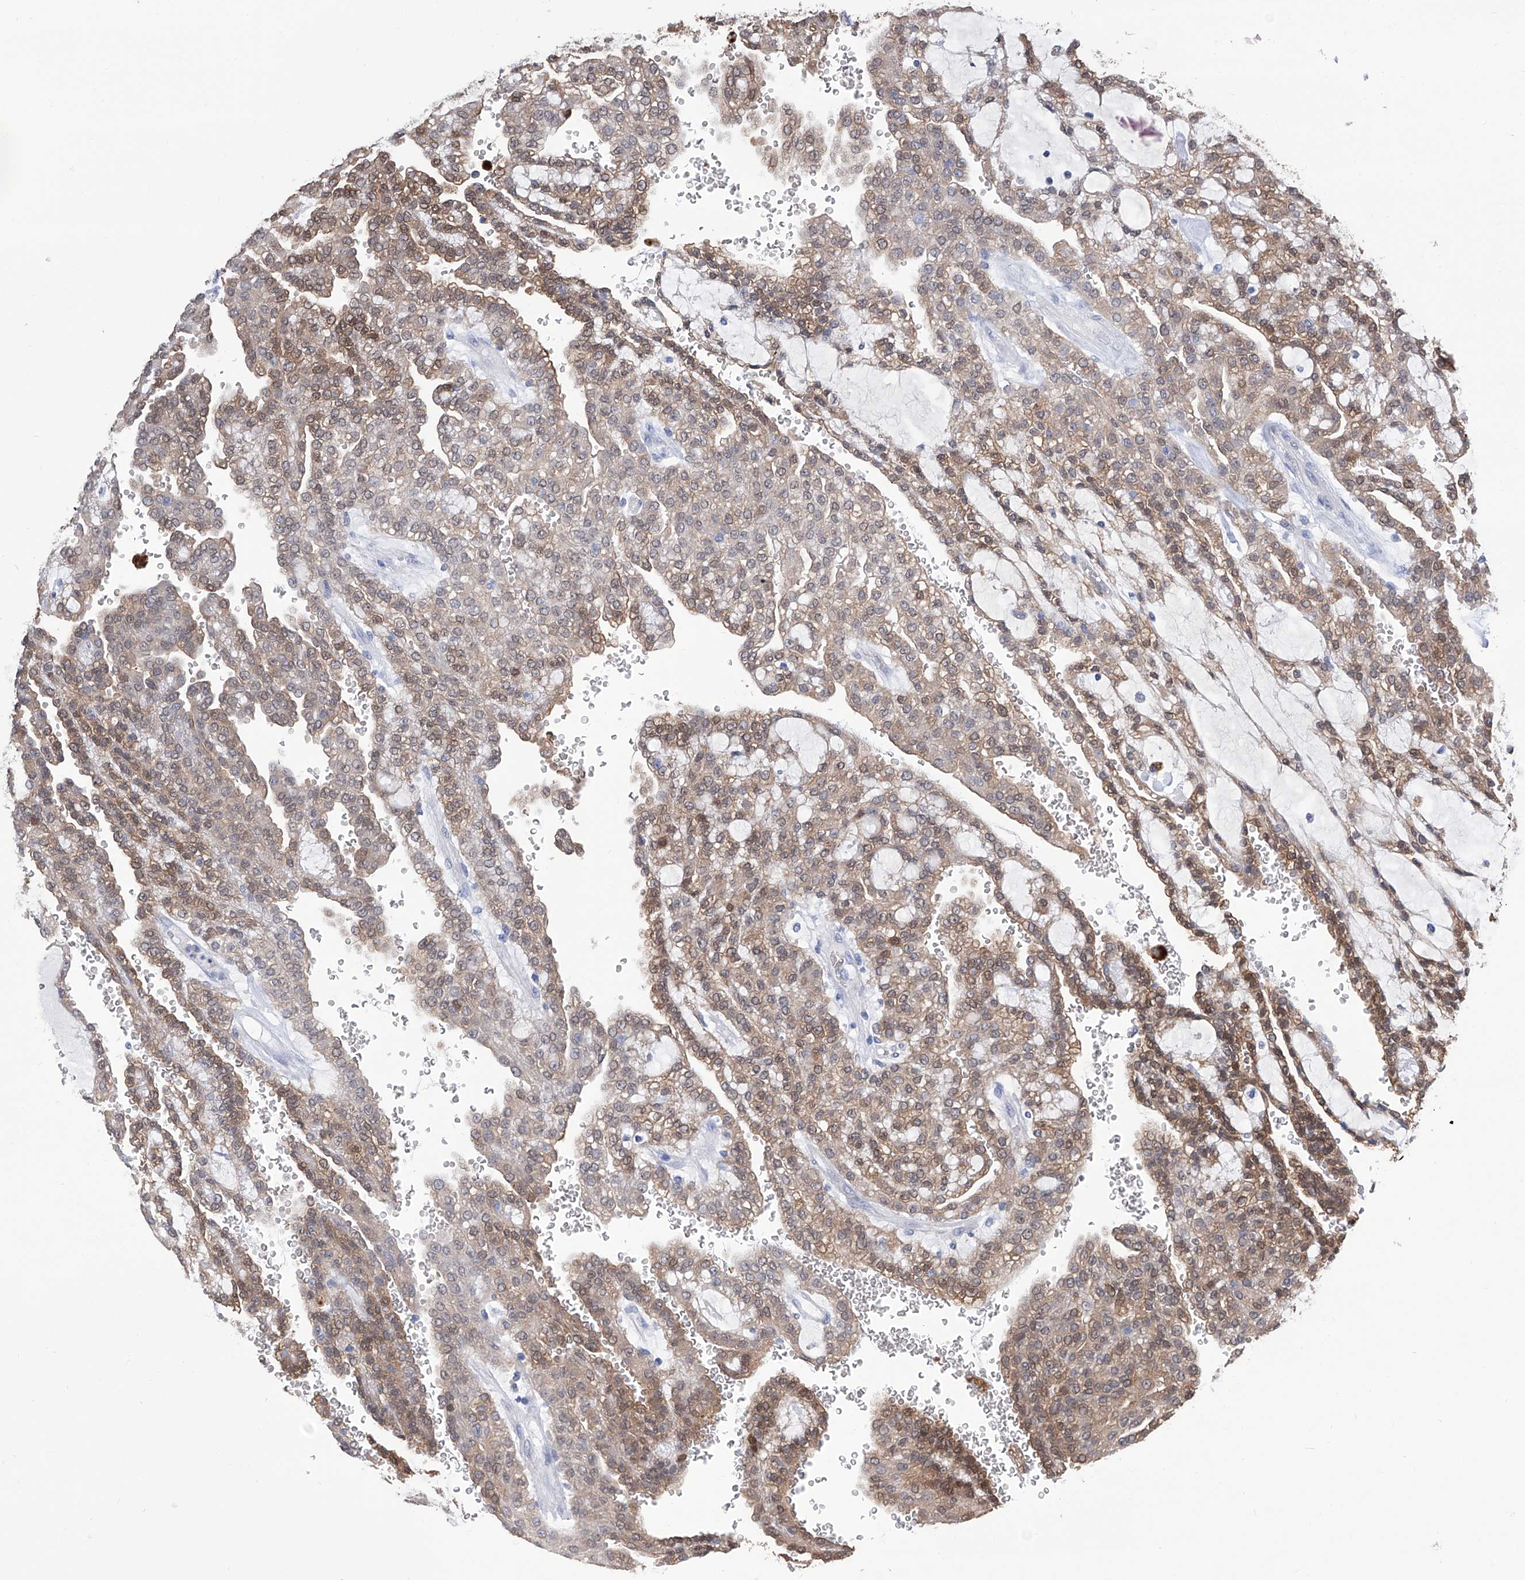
{"staining": {"intensity": "moderate", "quantity": ">75%", "location": "cytoplasmic/membranous"}, "tissue": "renal cancer", "cell_type": "Tumor cells", "image_type": "cancer", "snomed": [{"axis": "morphology", "description": "Adenocarcinoma, NOS"}, {"axis": "topography", "description": "Kidney"}], "caption": "Human adenocarcinoma (renal) stained with a brown dye demonstrates moderate cytoplasmic/membranous positive staining in about >75% of tumor cells.", "gene": "IMPA2", "patient": {"sex": "male", "age": 63}}